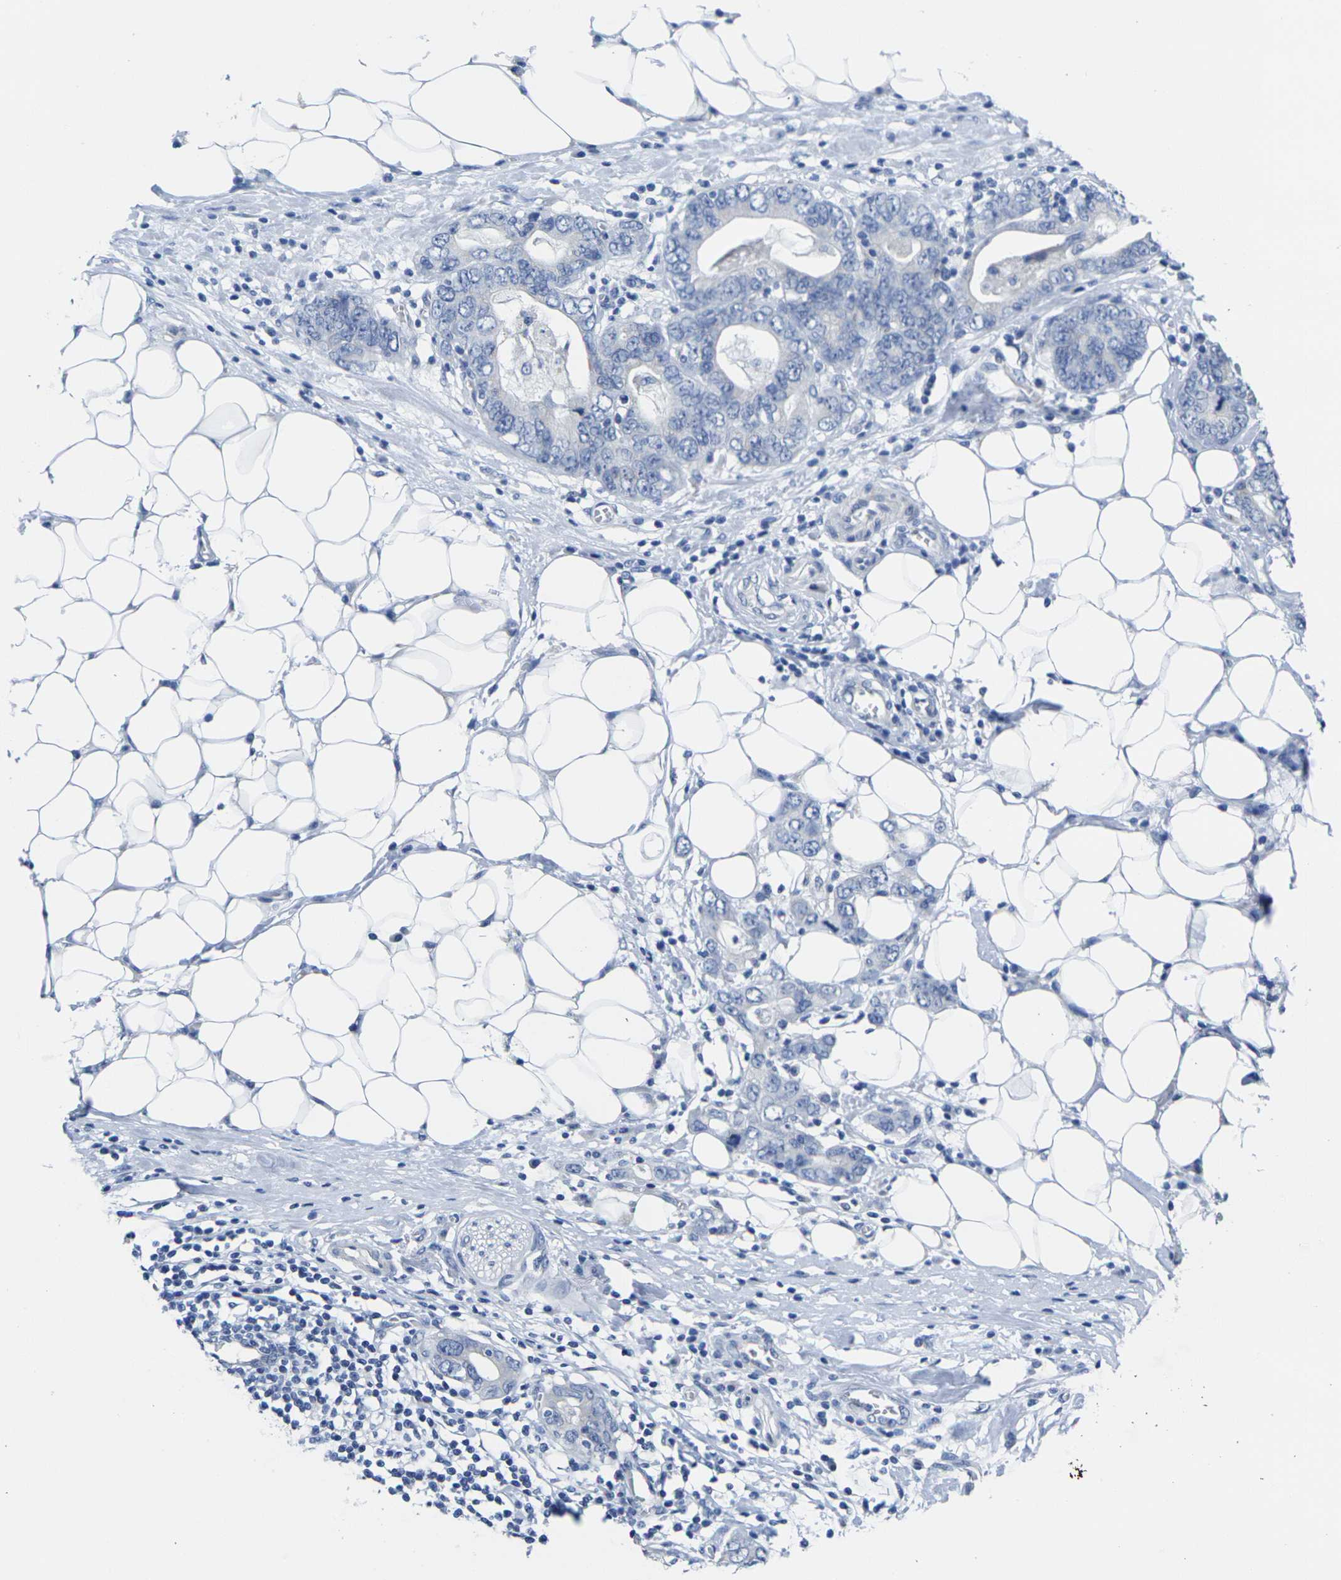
{"staining": {"intensity": "negative", "quantity": "none", "location": "none"}, "tissue": "stomach cancer", "cell_type": "Tumor cells", "image_type": "cancer", "snomed": [{"axis": "morphology", "description": "Adenocarcinoma, NOS"}, {"axis": "topography", "description": "Stomach, lower"}], "caption": "The photomicrograph demonstrates no significant staining in tumor cells of adenocarcinoma (stomach).", "gene": "CRK", "patient": {"sex": "female", "age": 93}}